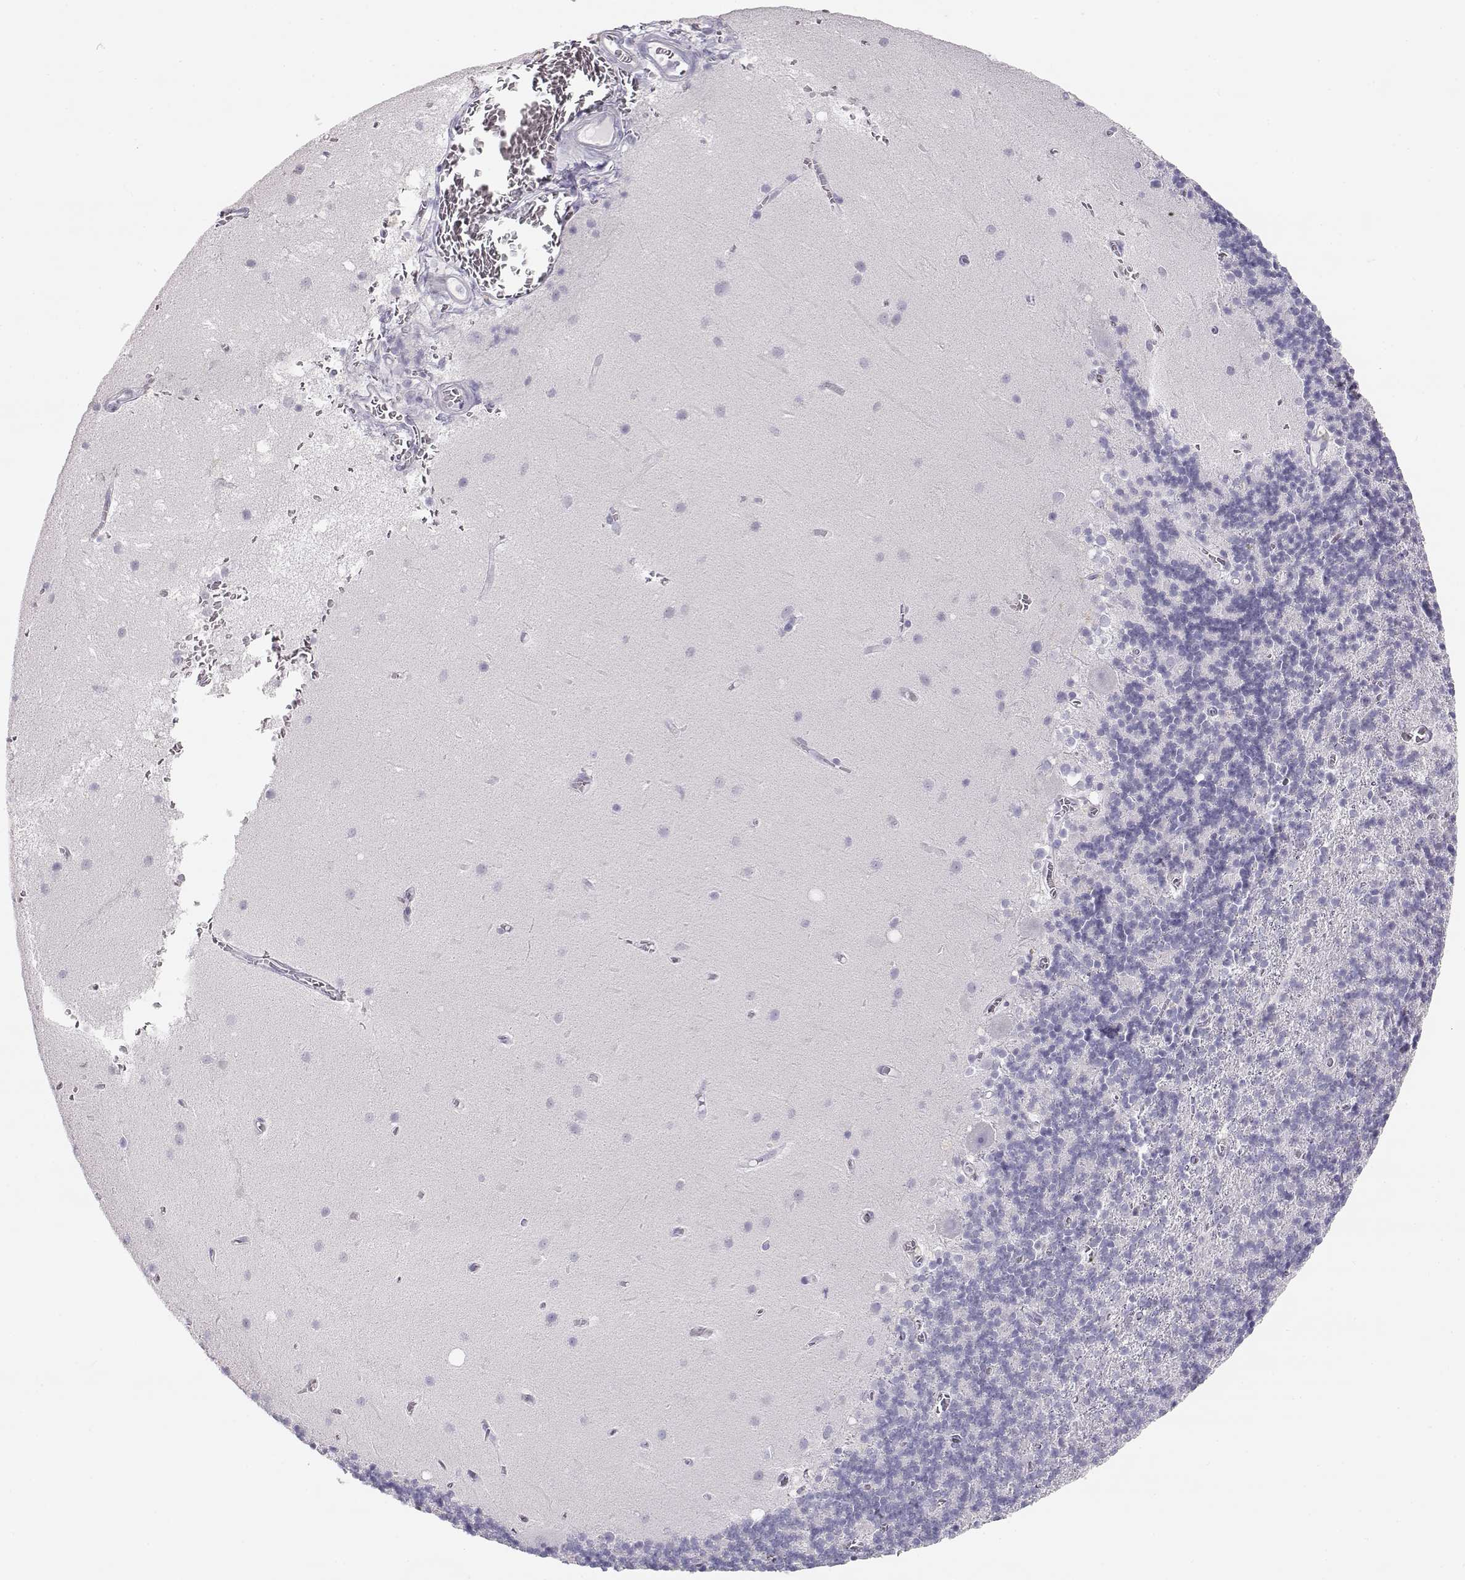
{"staining": {"intensity": "negative", "quantity": "none", "location": "none"}, "tissue": "cerebellum", "cell_type": "Cells in granular layer", "image_type": "normal", "snomed": [{"axis": "morphology", "description": "Normal tissue, NOS"}, {"axis": "topography", "description": "Cerebellum"}], "caption": "A micrograph of cerebellum stained for a protein exhibits no brown staining in cells in granular layer.", "gene": "LEPR", "patient": {"sex": "male", "age": 70}}